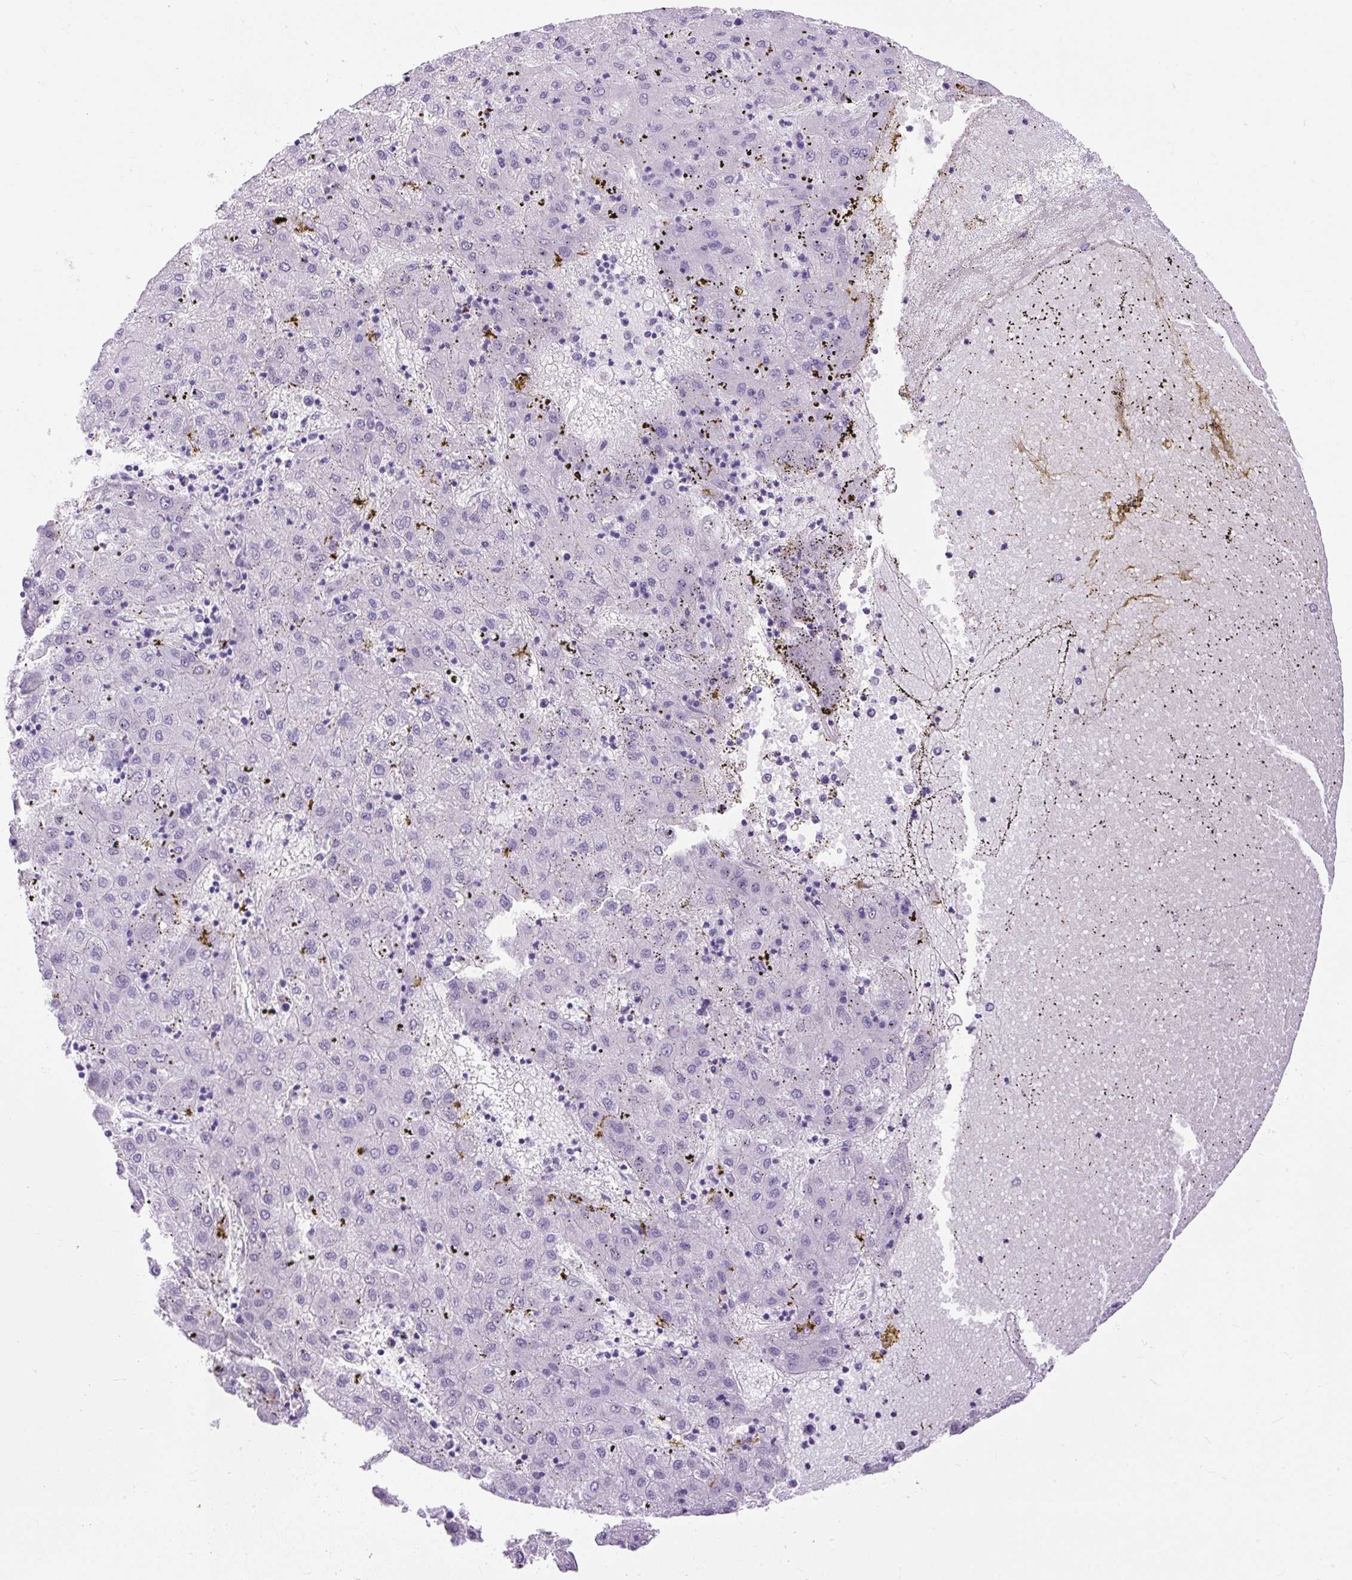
{"staining": {"intensity": "negative", "quantity": "none", "location": "none"}, "tissue": "liver cancer", "cell_type": "Tumor cells", "image_type": "cancer", "snomed": [{"axis": "morphology", "description": "Carcinoma, Hepatocellular, NOS"}, {"axis": "topography", "description": "Liver"}], "caption": "Protein analysis of liver hepatocellular carcinoma displays no significant staining in tumor cells. (DAB (3,3'-diaminobenzidine) immunohistochemistry (IHC) with hematoxylin counter stain).", "gene": "UPP1", "patient": {"sex": "male", "age": 72}}